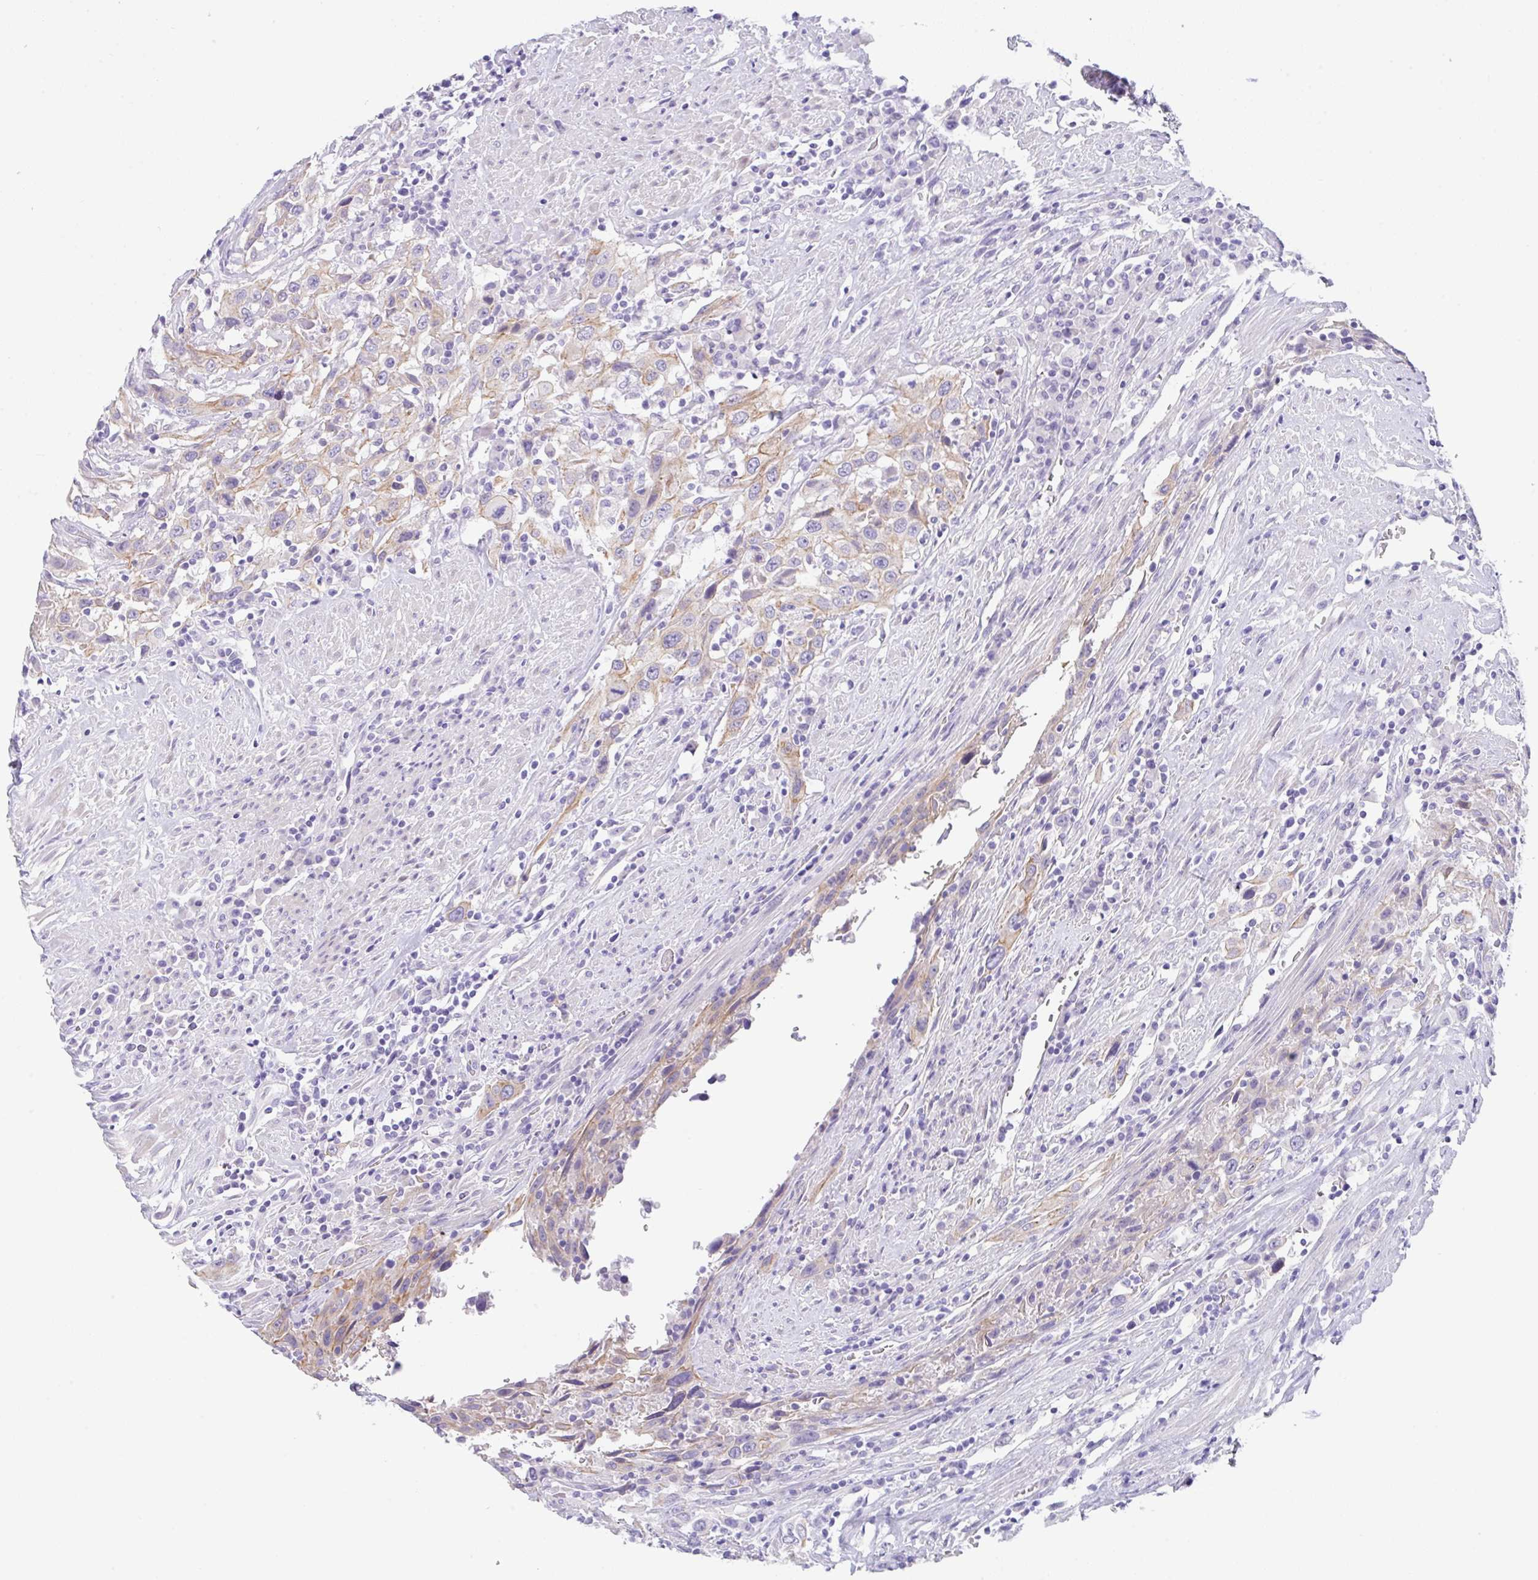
{"staining": {"intensity": "negative", "quantity": "none", "location": "none"}, "tissue": "urothelial cancer", "cell_type": "Tumor cells", "image_type": "cancer", "snomed": [{"axis": "morphology", "description": "Urothelial carcinoma, High grade"}, {"axis": "topography", "description": "Urinary bladder"}], "caption": "The micrograph exhibits no staining of tumor cells in urothelial carcinoma (high-grade).", "gene": "TRAF4", "patient": {"sex": "male", "age": 61}}